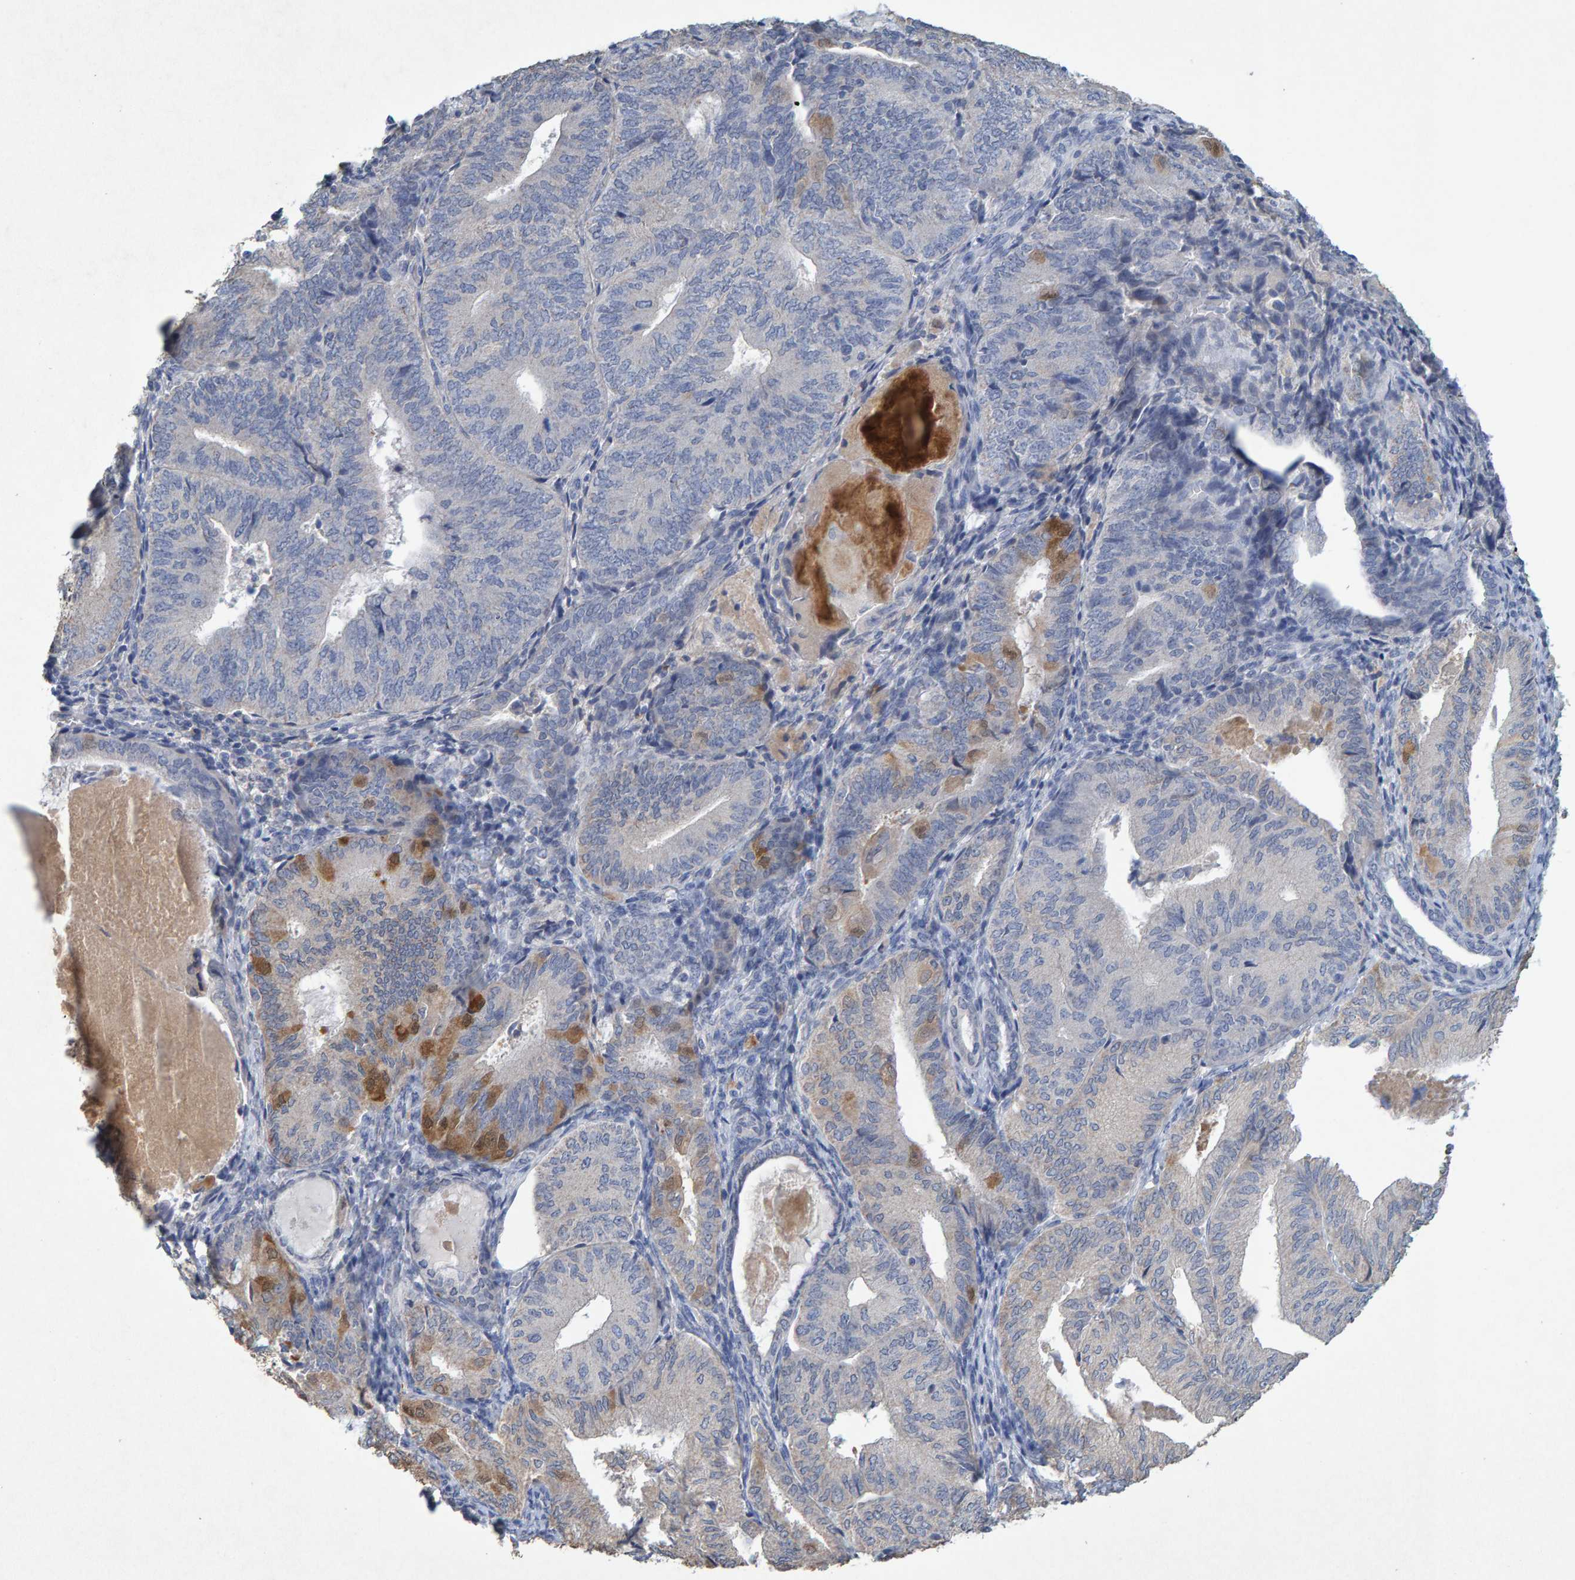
{"staining": {"intensity": "moderate", "quantity": "<25%", "location": "cytoplasmic/membranous"}, "tissue": "endometrial cancer", "cell_type": "Tumor cells", "image_type": "cancer", "snomed": [{"axis": "morphology", "description": "Adenocarcinoma, NOS"}, {"axis": "topography", "description": "Endometrium"}], "caption": "IHC histopathology image of human endometrial cancer stained for a protein (brown), which reveals low levels of moderate cytoplasmic/membranous staining in approximately <25% of tumor cells.", "gene": "CTH", "patient": {"sex": "female", "age": 81}}